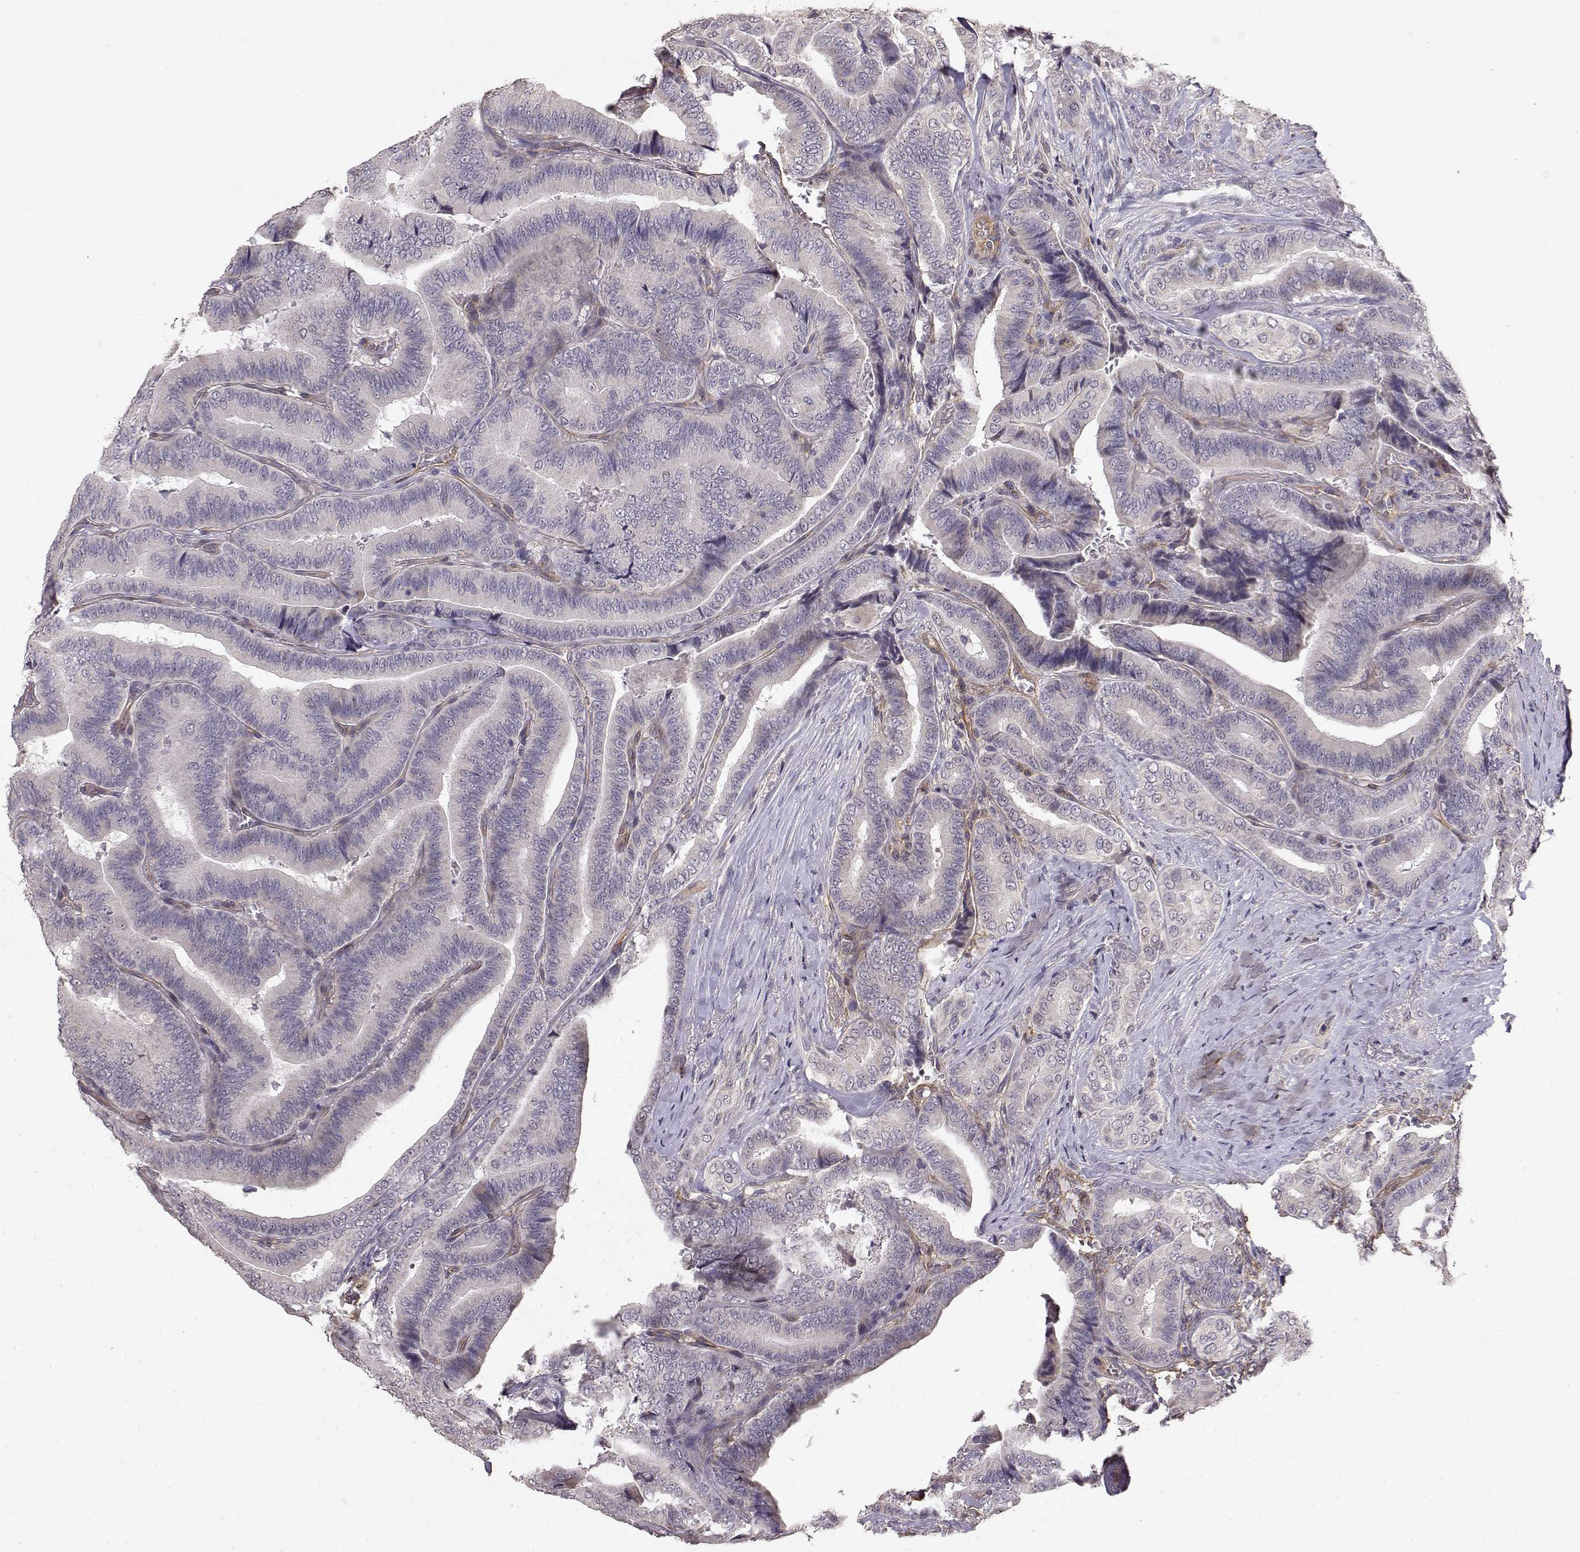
{"staining": {"intensity": "negative", "quantity": "none", "location": "none"}, "tissue": "thyroid cancer", "cell_type": "Tumor cells", "image_type": "cancer", "snomed": [{"axis": "morphology", "description": "Papillary adenocarcinoma, NOS"}, {"axis": "topography", "description": "Thyroid gland"}], "caption": "Immunohistochemistry of thyroid cancer reveals no positivity in tumor cells.", "gene": "IFITM1", "patient": {"sex": "male", "age": 61}}